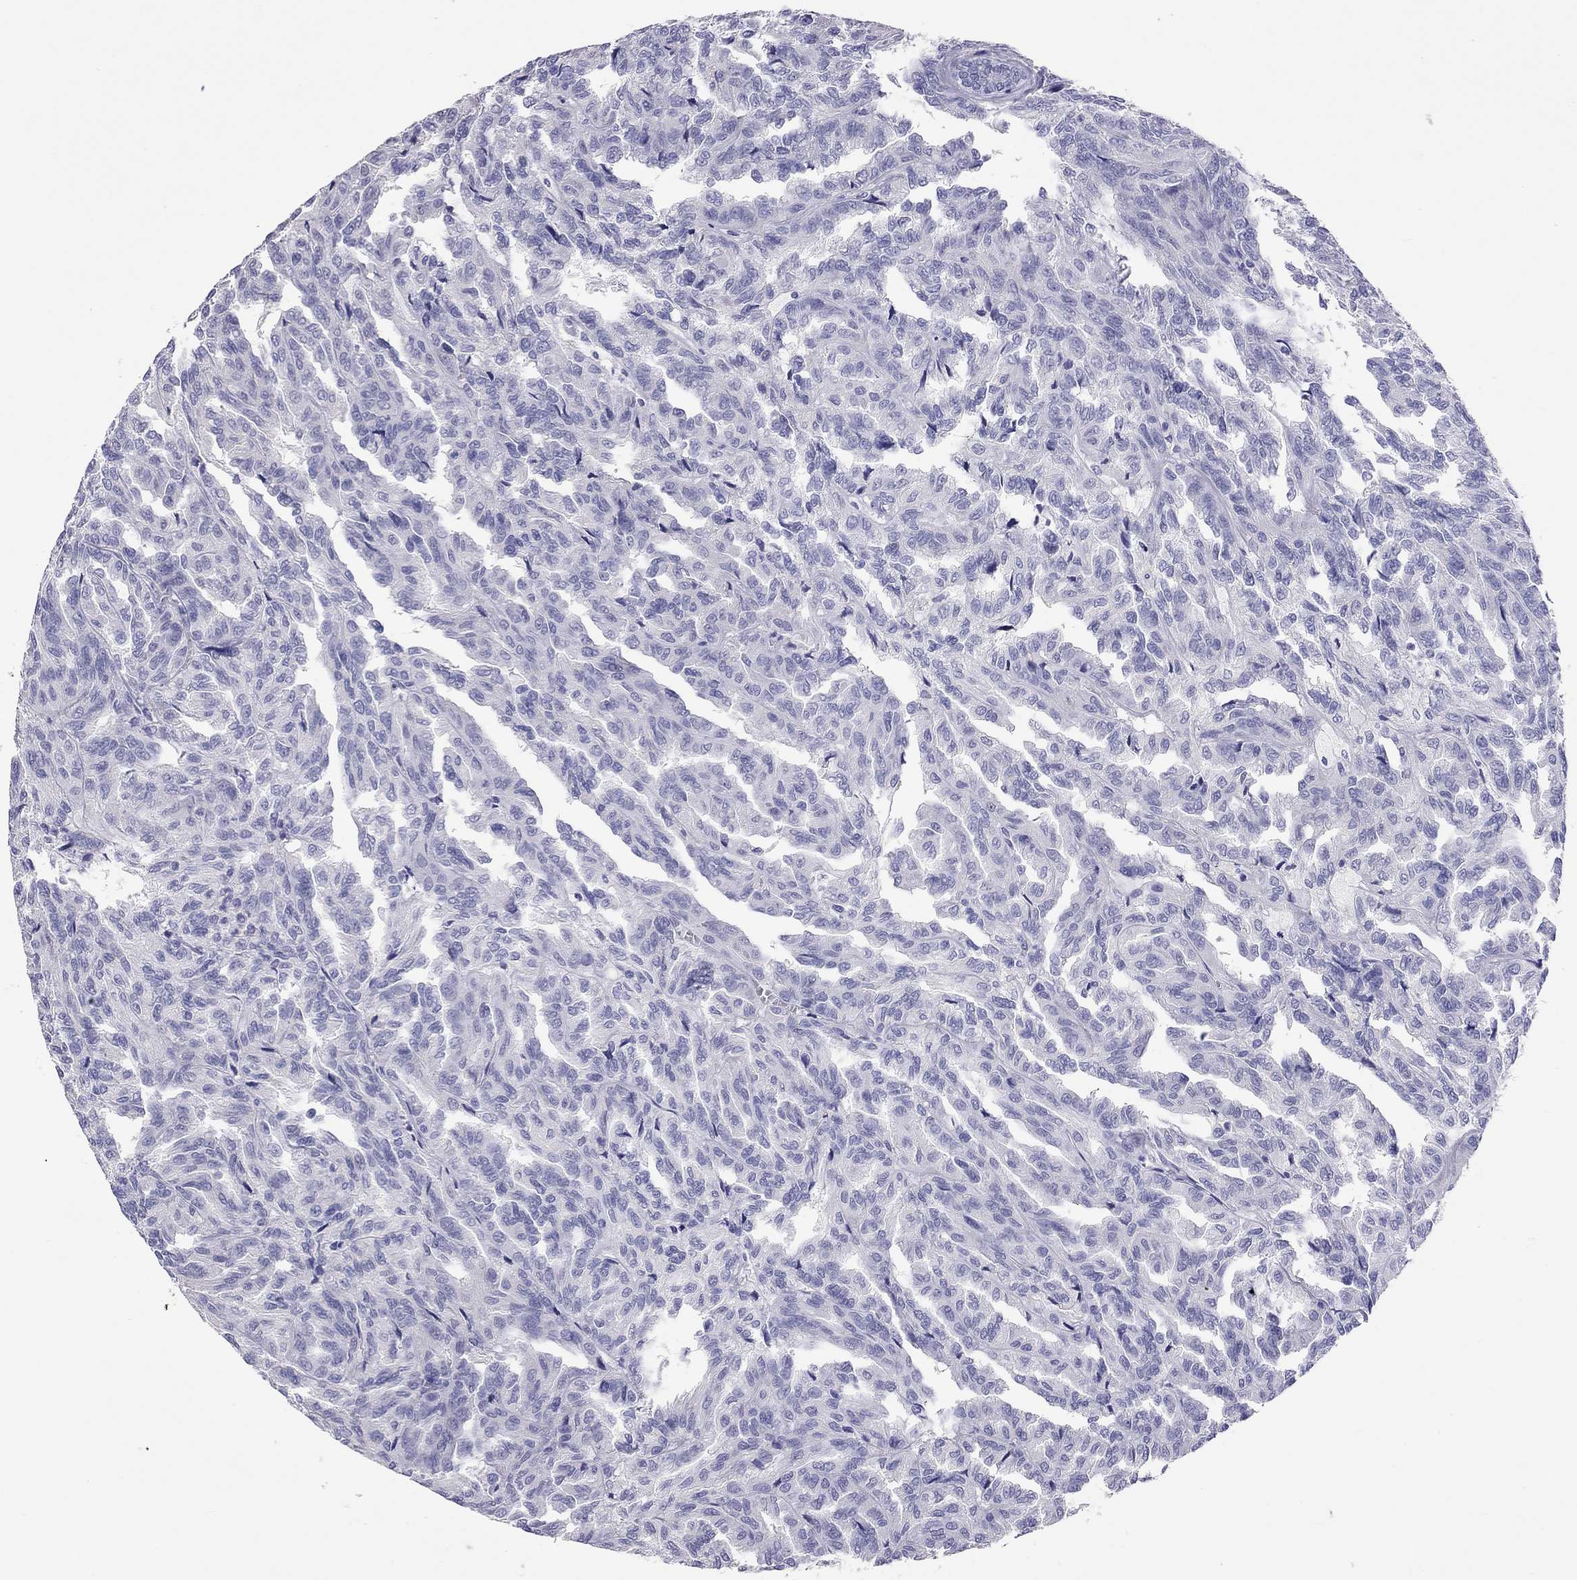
{"staining": {"intensity": "negative", "quantity": "none", "location": "none"}, "tissue": "renal cancer", "cell_type": "Tumor cells", "image_type": "cancer", "snomed": [{"axis": "morphology", "description": "Adenocarcinoma, NOS"}, {"axis": "topography", "description": "Kidney"}], "caption": "This is a histopathology image of immunohistochemistry staining of renal cancer (adenocarcinoma), which shows no positivity in tumor cells.", "gene": "CALHM1", "patient": {"sex": "male", "age": 79}}